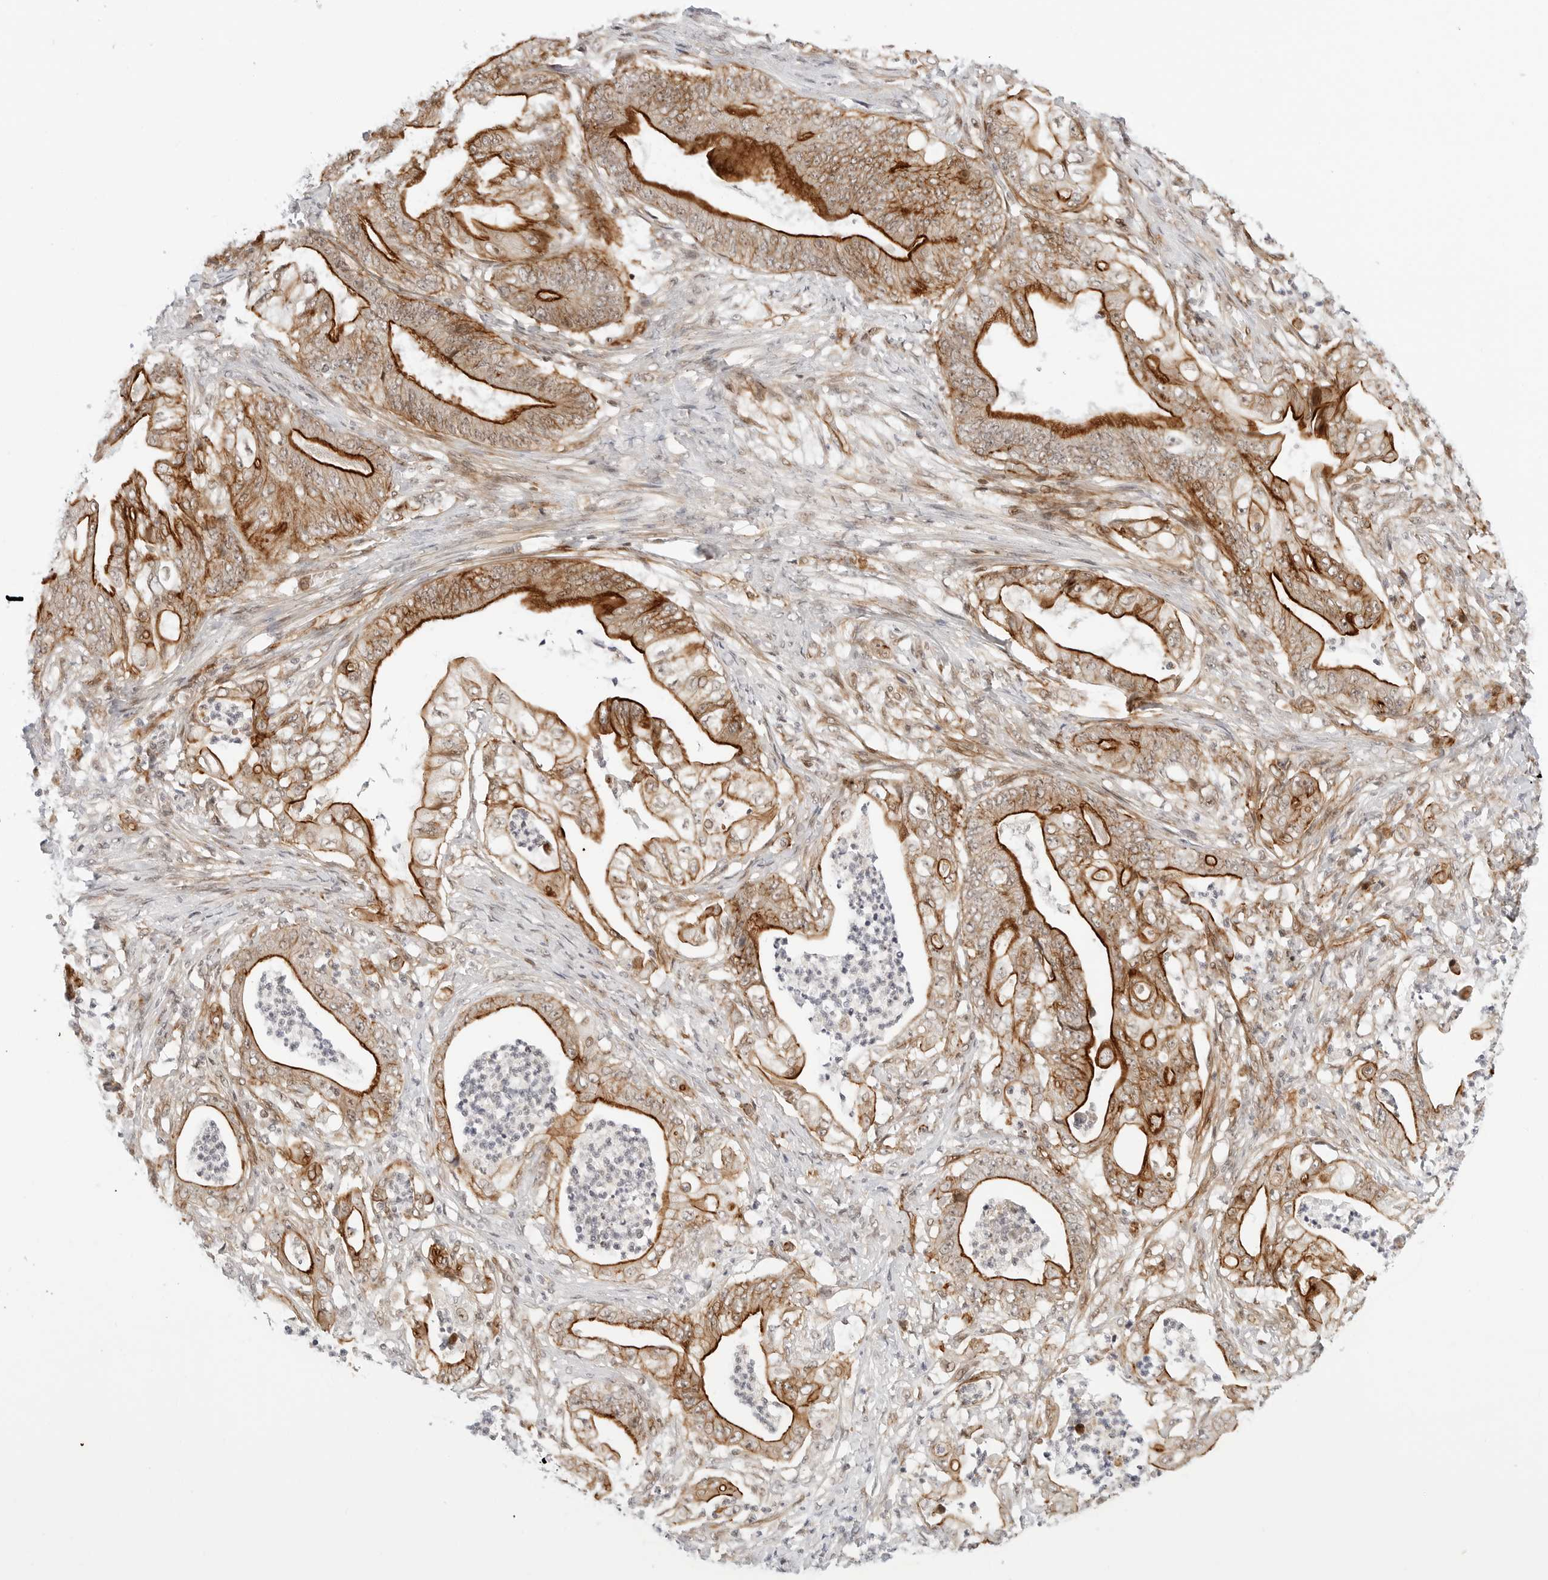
{"staining": {"intensity": "strong", "quantity": "25%-75%", "location": "cytoplasmic/membranous"}, "tissue": "stomach cancer", "cell_type": "Tumor cells", "image_type": "cancer", "snomed": [{"axis": "morphology", "description": "Adenocarcinoma, NOS"}, {"axis": "topography", "description": "Stomach"}], "caption": "This histopathology image displays immunohistochemistry (IHC) staining of adenocarcinoma (stomach), with high strong cytoplasmic/membranous staining in about 25%-75% of tumor cells.", "gene": "ZNF613", "patient": {"sex": "female", "age": 73}}